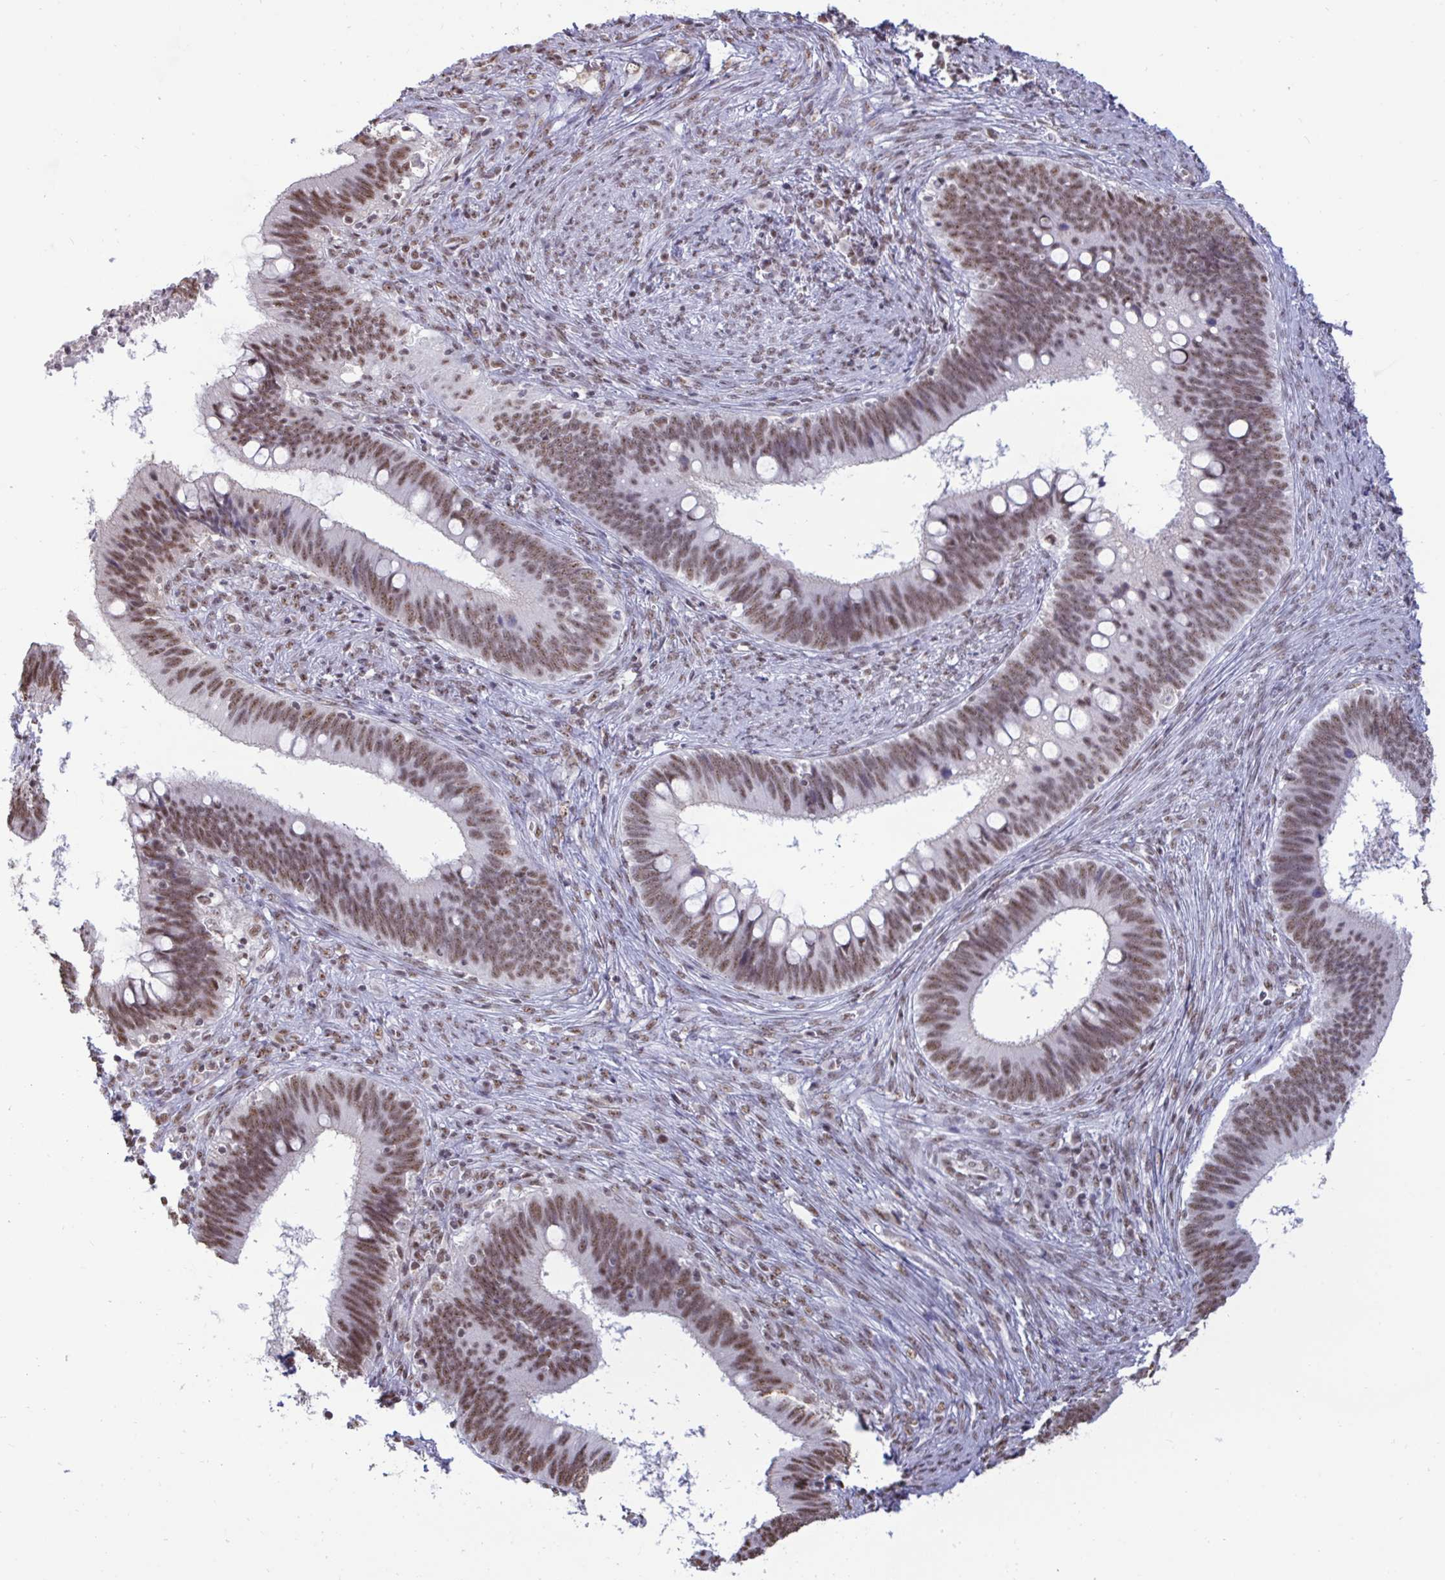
{"staining": {"intensity": "moderate", "quantity": ">75%", "location": "nuclear"}, "tissue": "cervical cancer", "cell_type": "Tumor cells", "image_type": "cancer", "snomed": [{"axis": "morphology", "description": "Adenocarcinoma, NOS"}, {"axis": "topography", "description": "Cervix"}], "caption": "Cervical adenocarcinoma stained with immunohistochemistry (IHC) displays moderate nuclear positivity in about >75% of tumor cells.", "gene": "PUF60", "patient": {"sex": "female", "age": 42}}